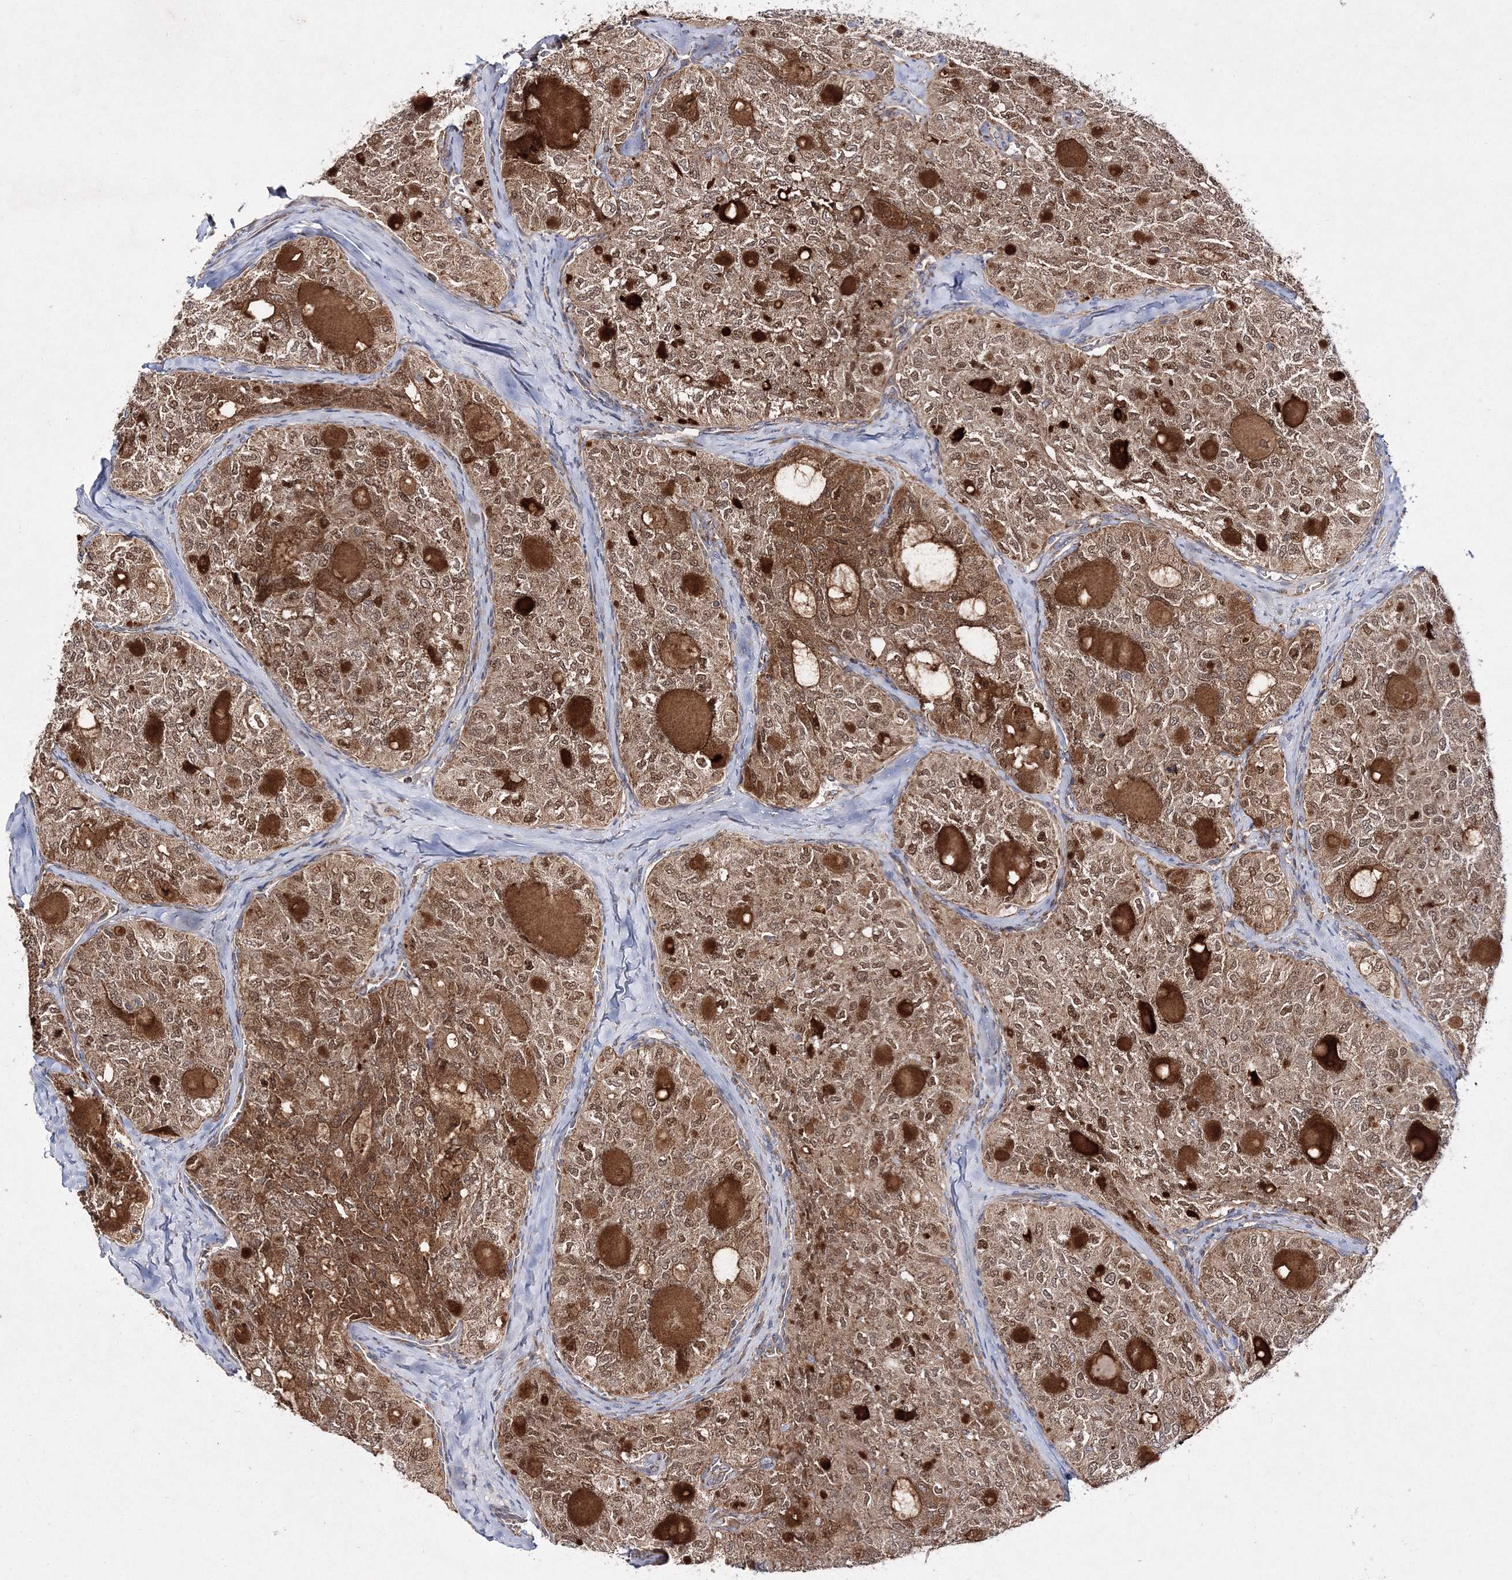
{"staining": {"intensity": "moderate", "quantity": ">75%", "location": "cytoplasmic/membranous,nuclear"}, "tissue": "thyroid cancer", "cell_type": "Tumor cells", "image_type": "cancer", "snomed": [{"axis": "morphology", "description": "Follicular adenoma carcinoma, NOS"}, {"axis": "topography", "description": "Thyroid gland"}], "caption": "A medium amount of moderate cytoplasmic/membranous and nuclear expression is identified in about >75% of tumor cells in thyroid cancer tissue. (brown staining indicates protein expression, while blue staining denotes nuclei).", "gene": "DNAJC13", "patient": {"sex": "male", "age": 75}}